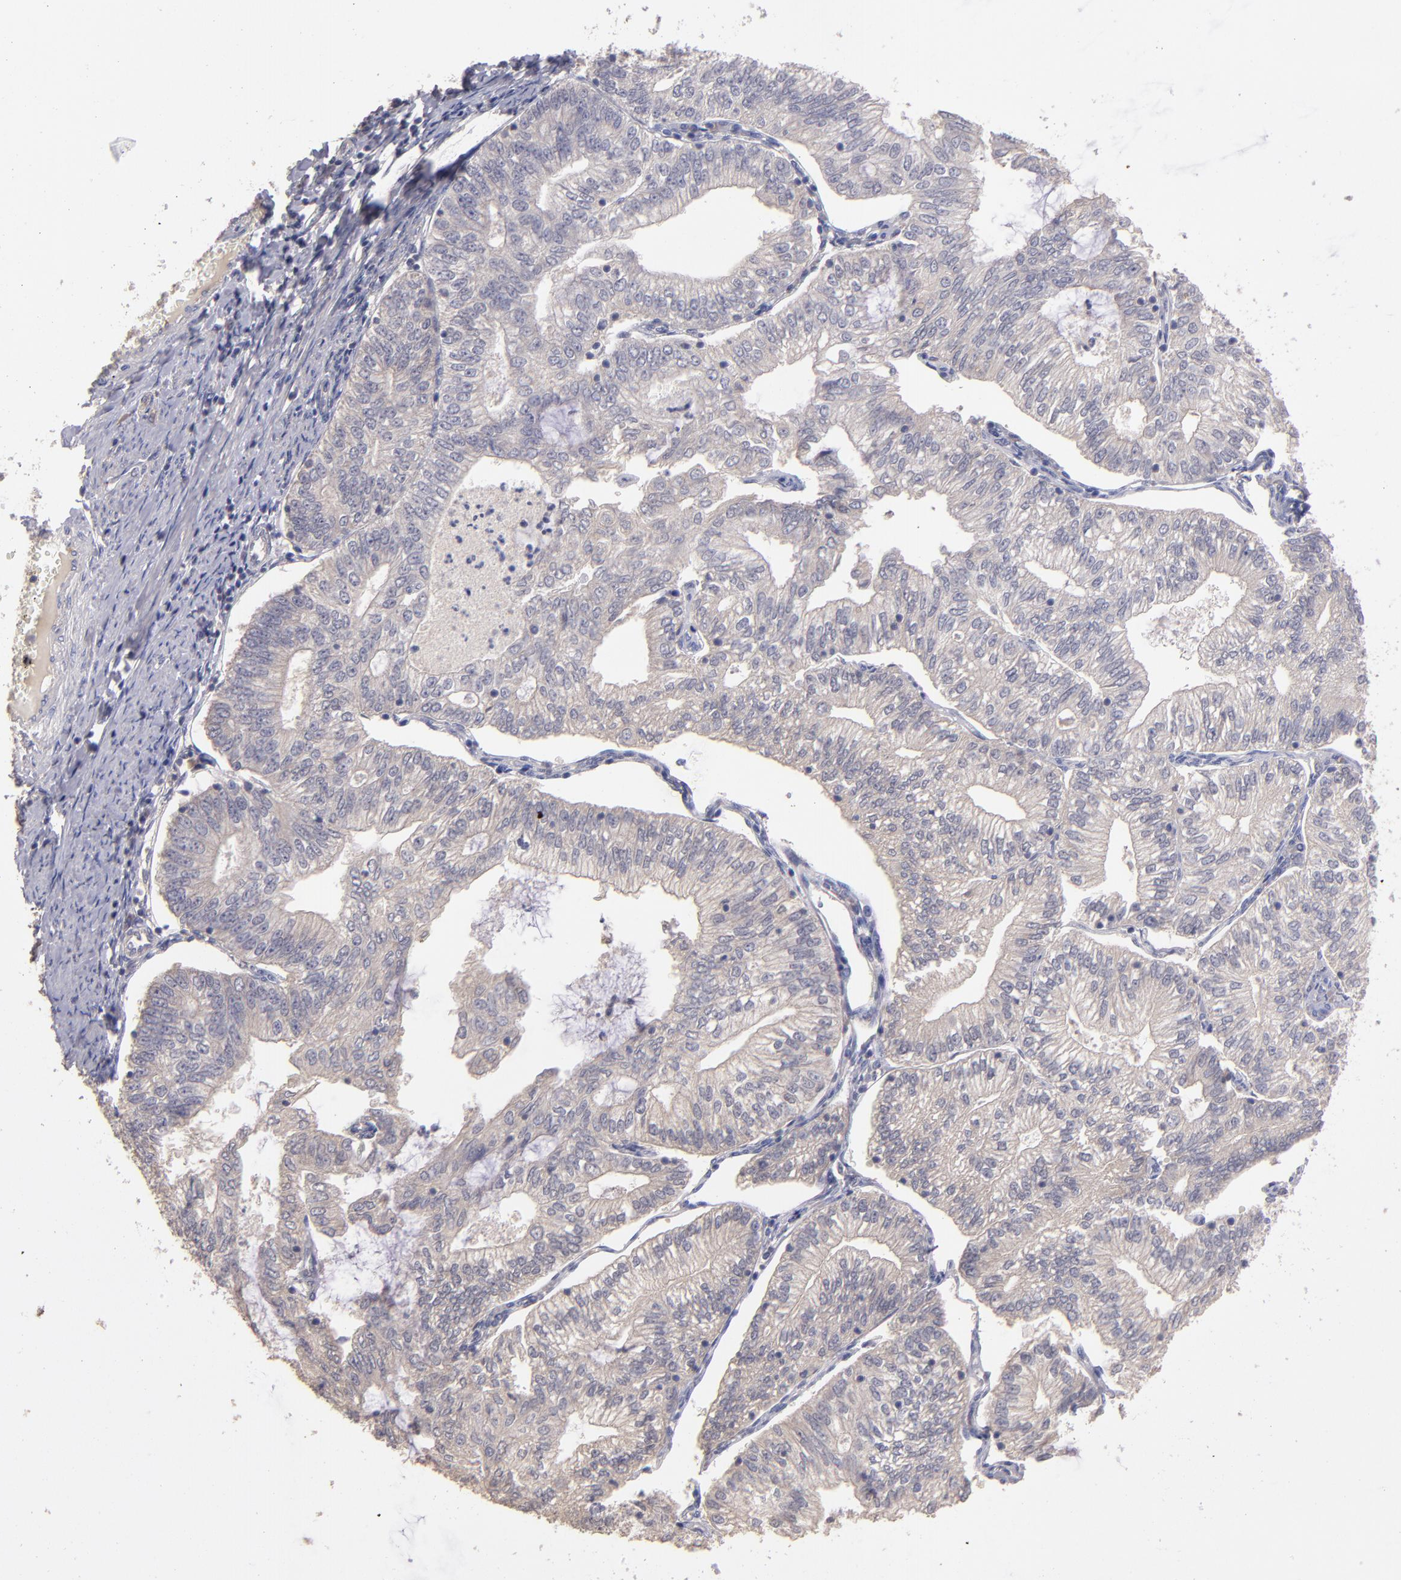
{"staining": {"intensity": "negative", "quantity": "none", "location": "none"}, "tissue": "endometrial cancer", "cell_type": "Tumor cells", "image_type": "cancer", "snomed": [{"axis": "morphology", "description": "Adenocarcinoma, NOS"}, {"axis": "topography", "description": "Endometrium"}], "caption": "This histopathology image is of endometrial cancer (adenocarcinoma) stained with immunohistochemistry (IHC) to label a protein in brown with the nuclei are counter-stained blue. There is no staining in tumor cells.", "gene": "GNAZ", "patient": {"sex": "female", "age": 69}}